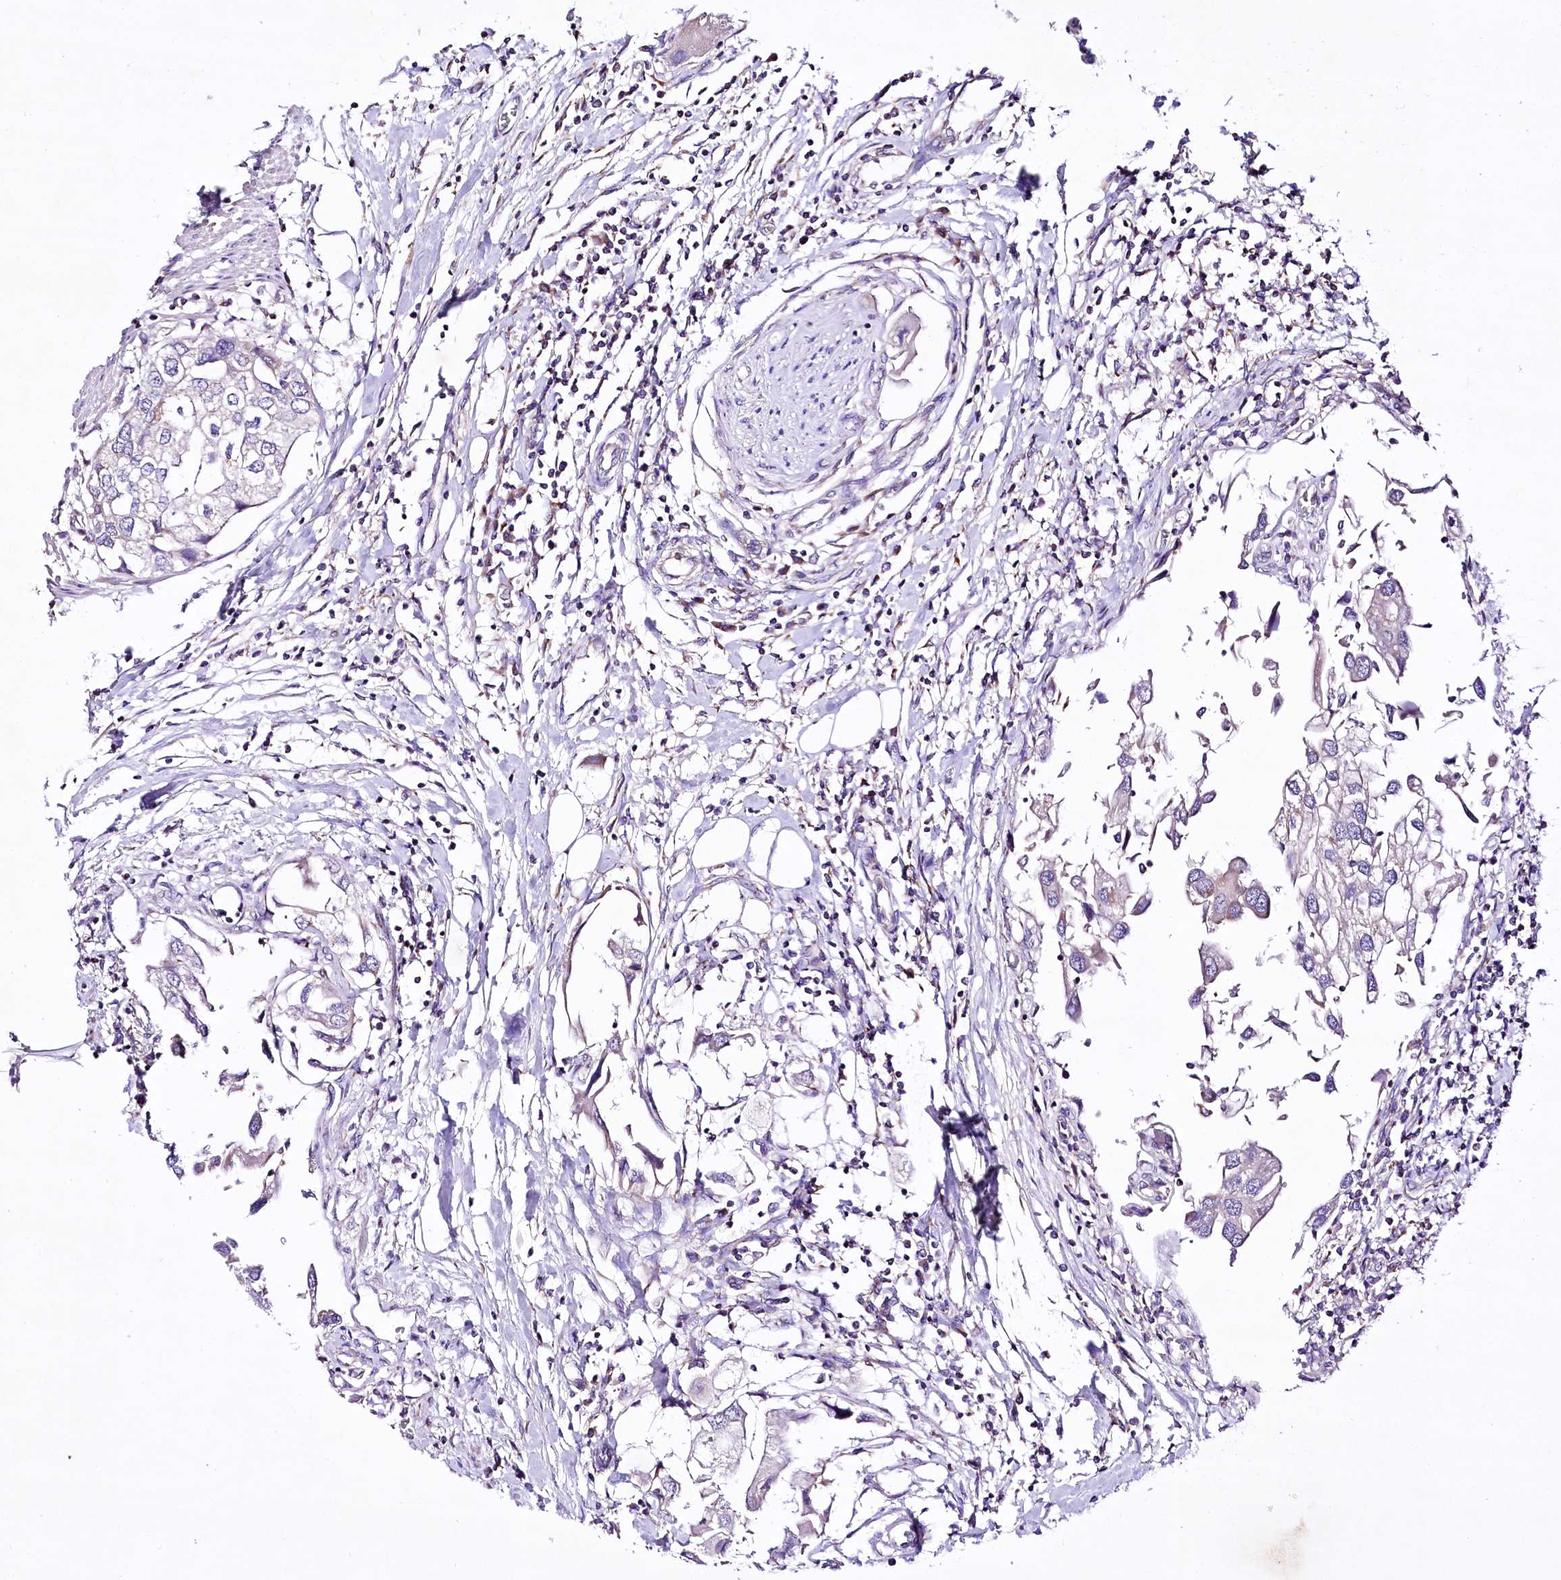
{"staining": {"intensity": "negative", "quantity": "none", "location": "none"}, "tissue": "urothelial cancer", "cell_type": "Tumor cells", "image_type": "cancer", "snomed": [{"axis": "morphology", "description": "Urothelial carcinoma, High grade"}, {"axis": "topography", "description": "Urinary bladder"}], "caption": "High-grade urothelial carcinoma was stained to show a protein in brown. There is no significant staining in tumor cells.", "gene": "ATE1", "patient": {"sex": "male", "age": 64}}